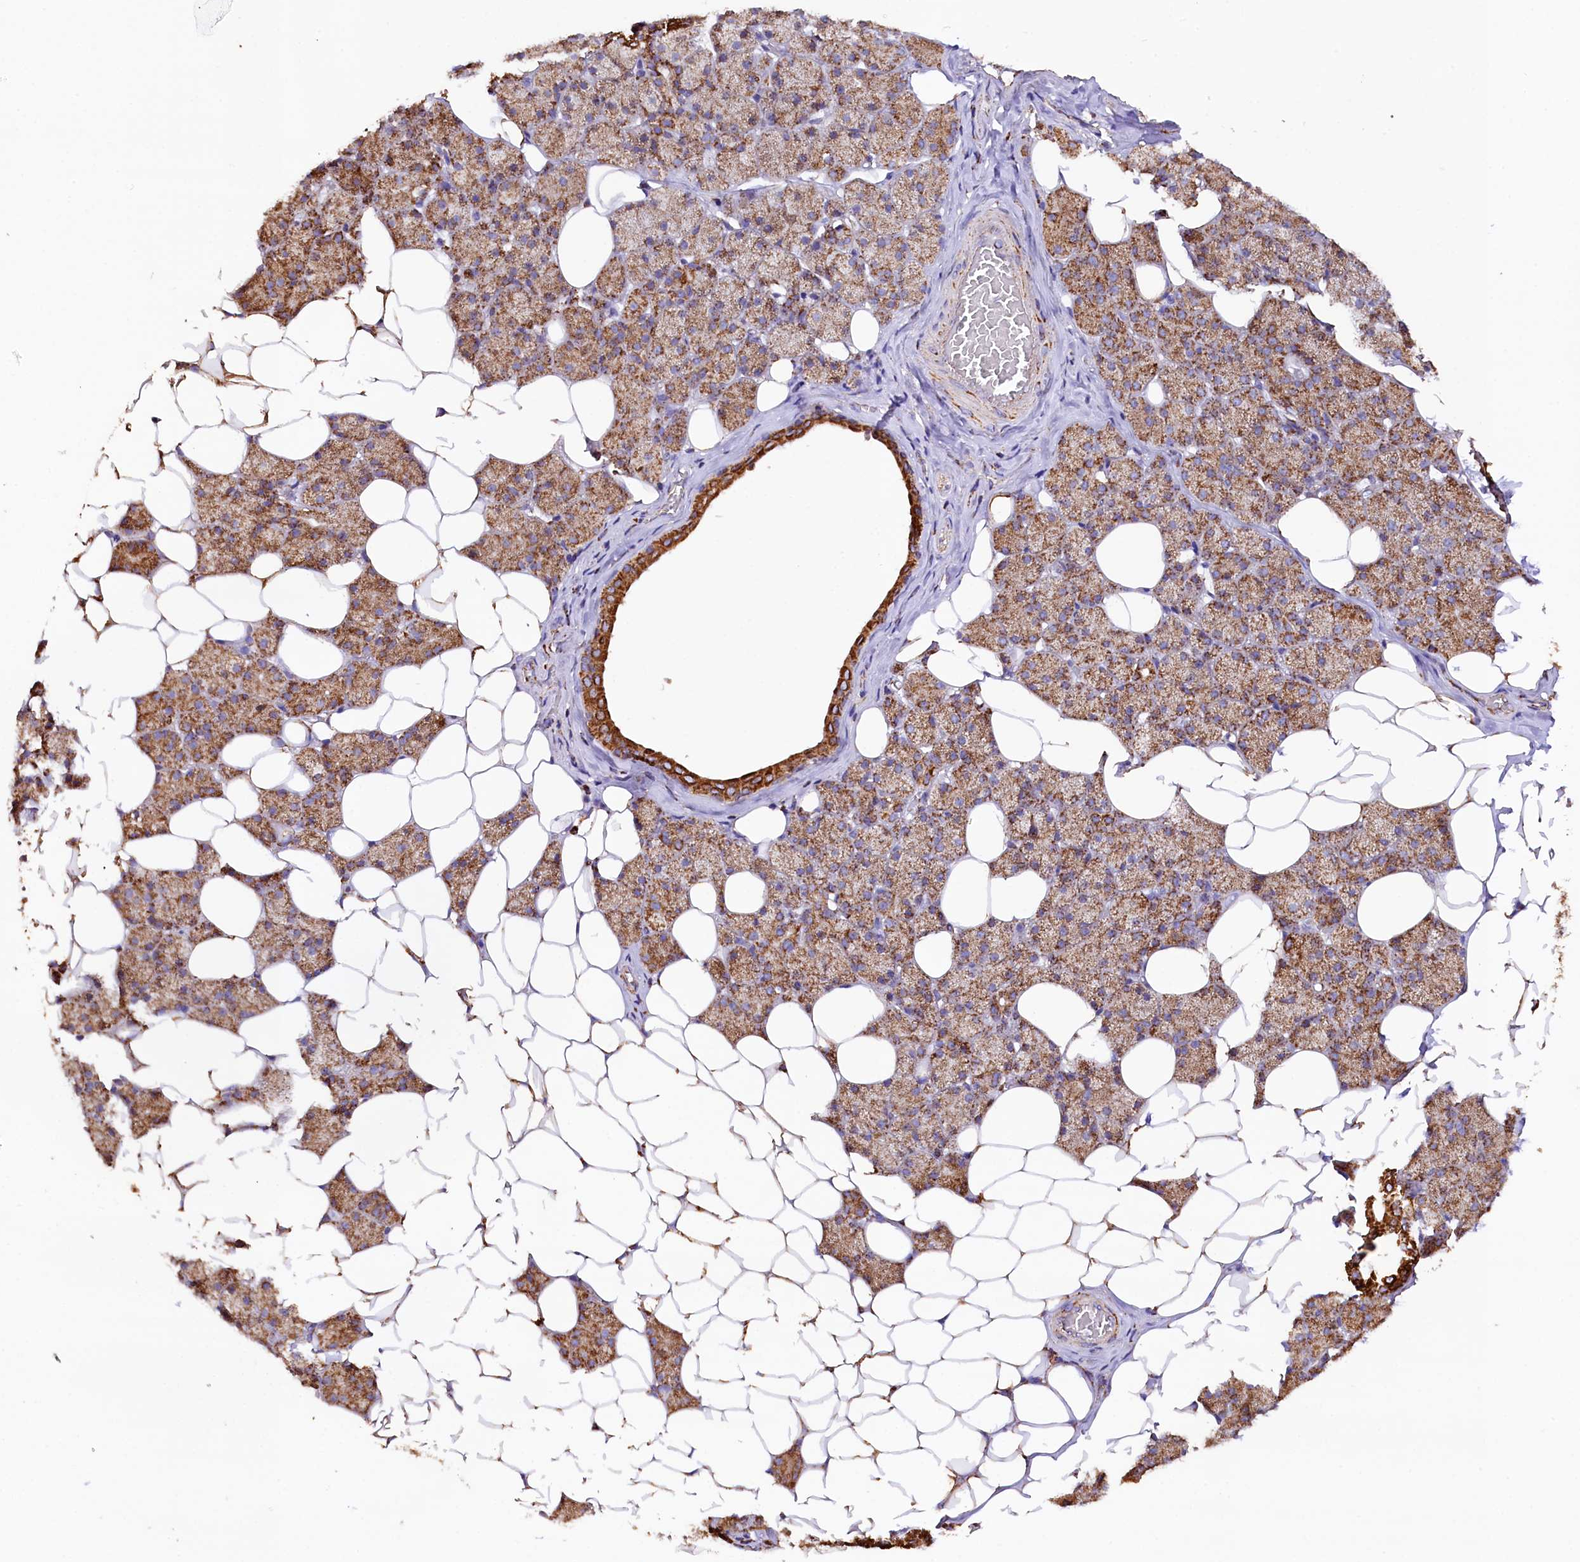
{"staining": {"intensity": "moderate", "quantity": ">75%", "location": "cytoplasmic/membranous"}, "tissue": "salivary gland", "cell_type": "Glandular cells", "image_type": "normal", "snomed": [{"axis": "morphology", "description": "Normal tissue, NOS"}, {"axis": "topography", "description": "Salivary gland"}], "caption": "Immunohistochemical staining of unremarkable human salivary gland exhibits moderate cytoplasmic/membranous protein expression in about >75% of glandular cells.", "gene": "APLP2", "patient": {"sex": "female", "age": 33}}